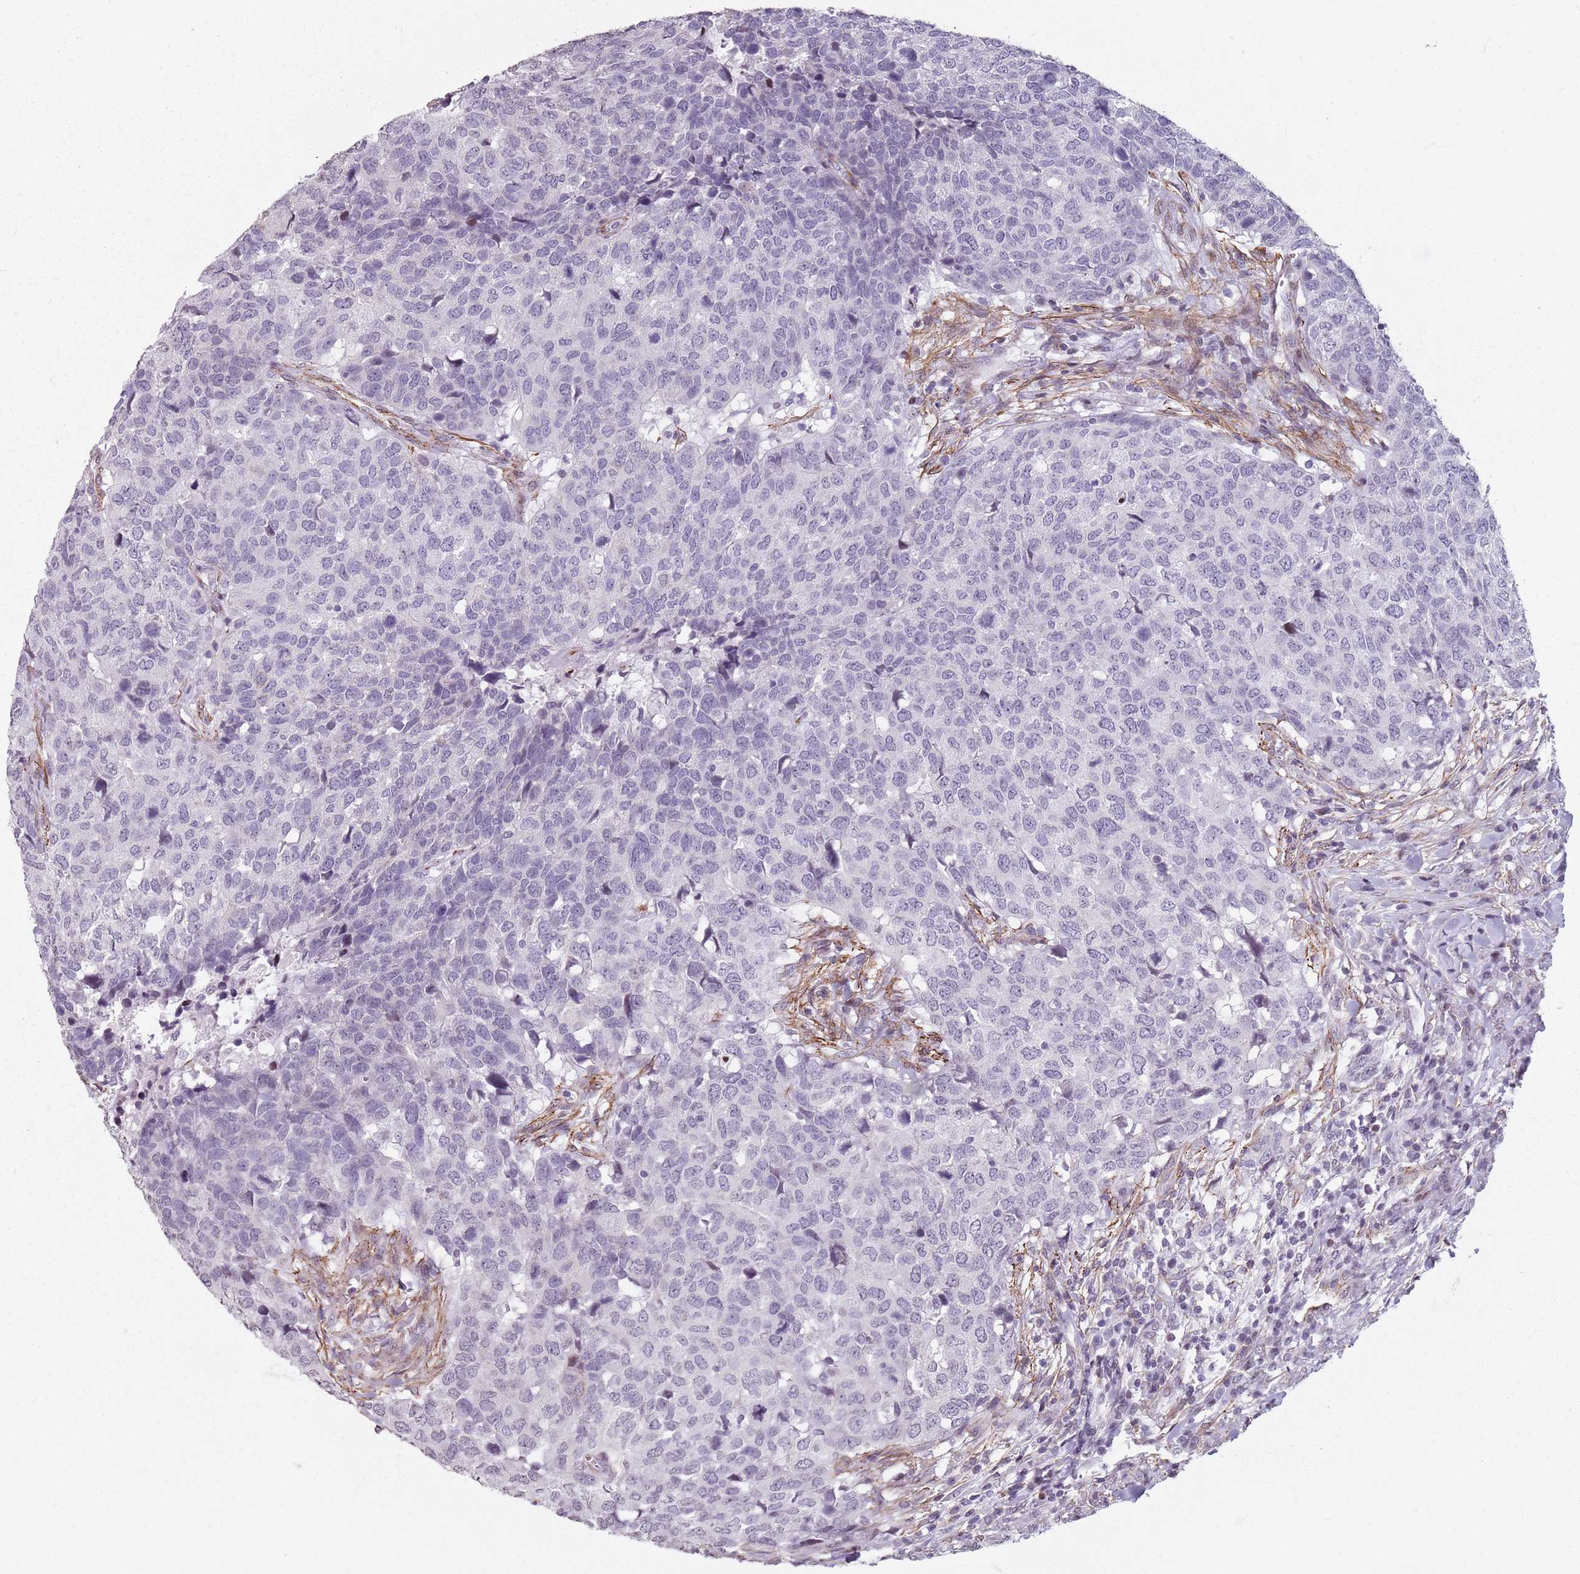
{"staining": {"intensity": "negative", "quantity": "none", "location": "none"}, "tissue": "head and neck cancer", "cell_type": "Tumor cells", "image_type": "cancer", "snomed": [{"axis": "morphology", "description": "Normal tissue, NOS"}, {"axis": "morphology", "description": "Squamous cell carcinoma, NOS"}, {"axis": "topography", "description": "Skeletal muscle"}, {"axis": "topography", "description": "Vascular tissue"}, {"axis": "topography", "description": "Peripheral nerve tissue"}, {"axis": "topography", "description": "Head-Neck"}], "caption": "An immunohistochemistry (IHC) image of head and neck cancer is shown. There is no staining in tumor cells of head and neck cancer.", "gene": "TMC4", "patient": {"sex": "male", "age": 66}}